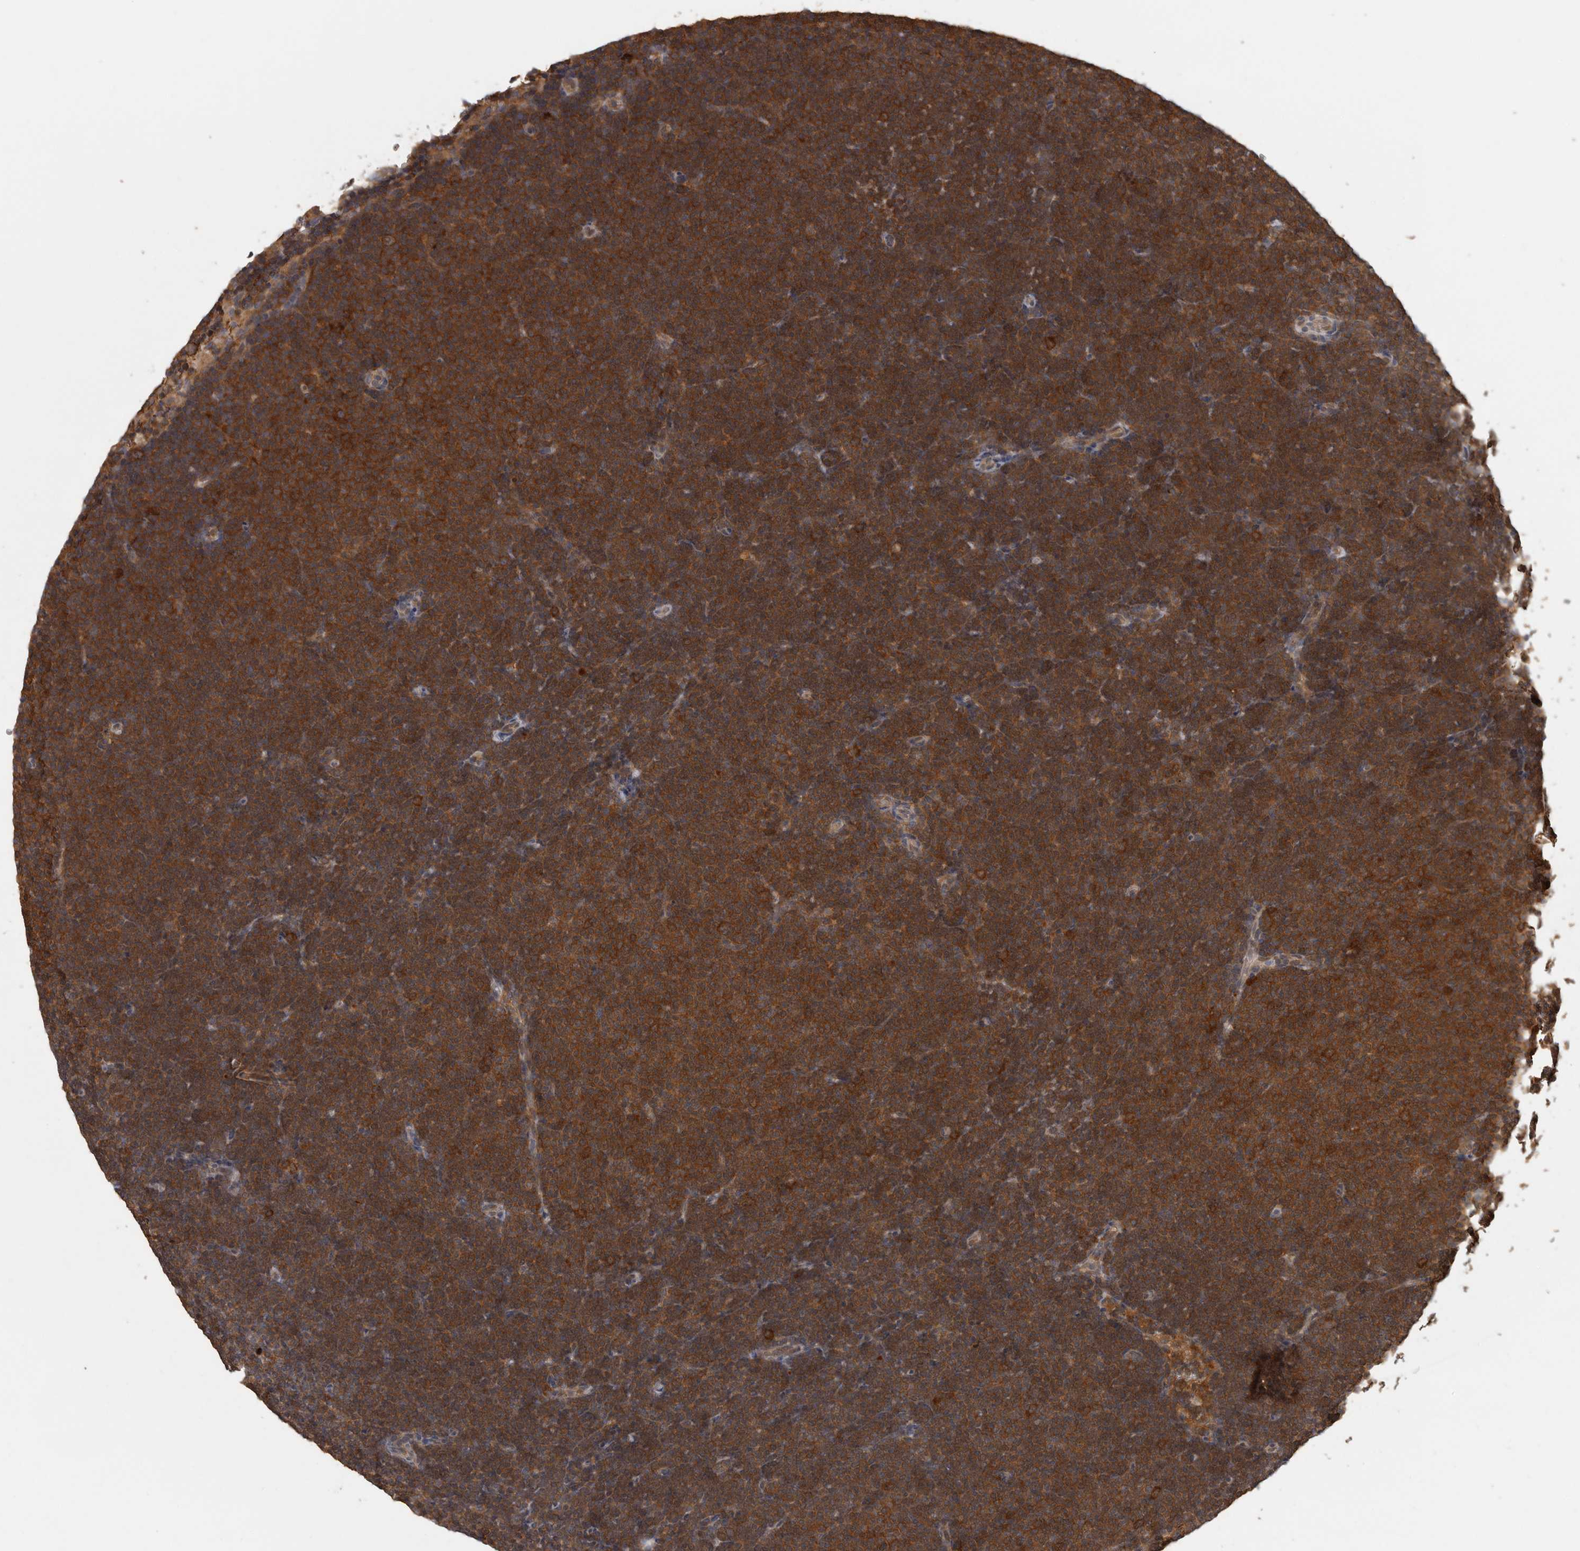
{"staining": {"intensity": "strong", "quantity": ">75%", "location": "cytoplasmic/membranous"}, "tissue": "lymphoma", "cell_type": "Tumor cells", "image_type": "cancer", "snomed": [{"axis": "morphology", "description": "Malignant lymphoma, non-Hodgkin's type, Low grade"}, {"axis": "topography", "description": "Lymph node"}], "caption": "Lymphoma tissue reveals strong cytoplasmic/membranous staining in about >75% of tumor cells", "gene": "CCT8", "patient": {"sex": "female", "age": 53}}